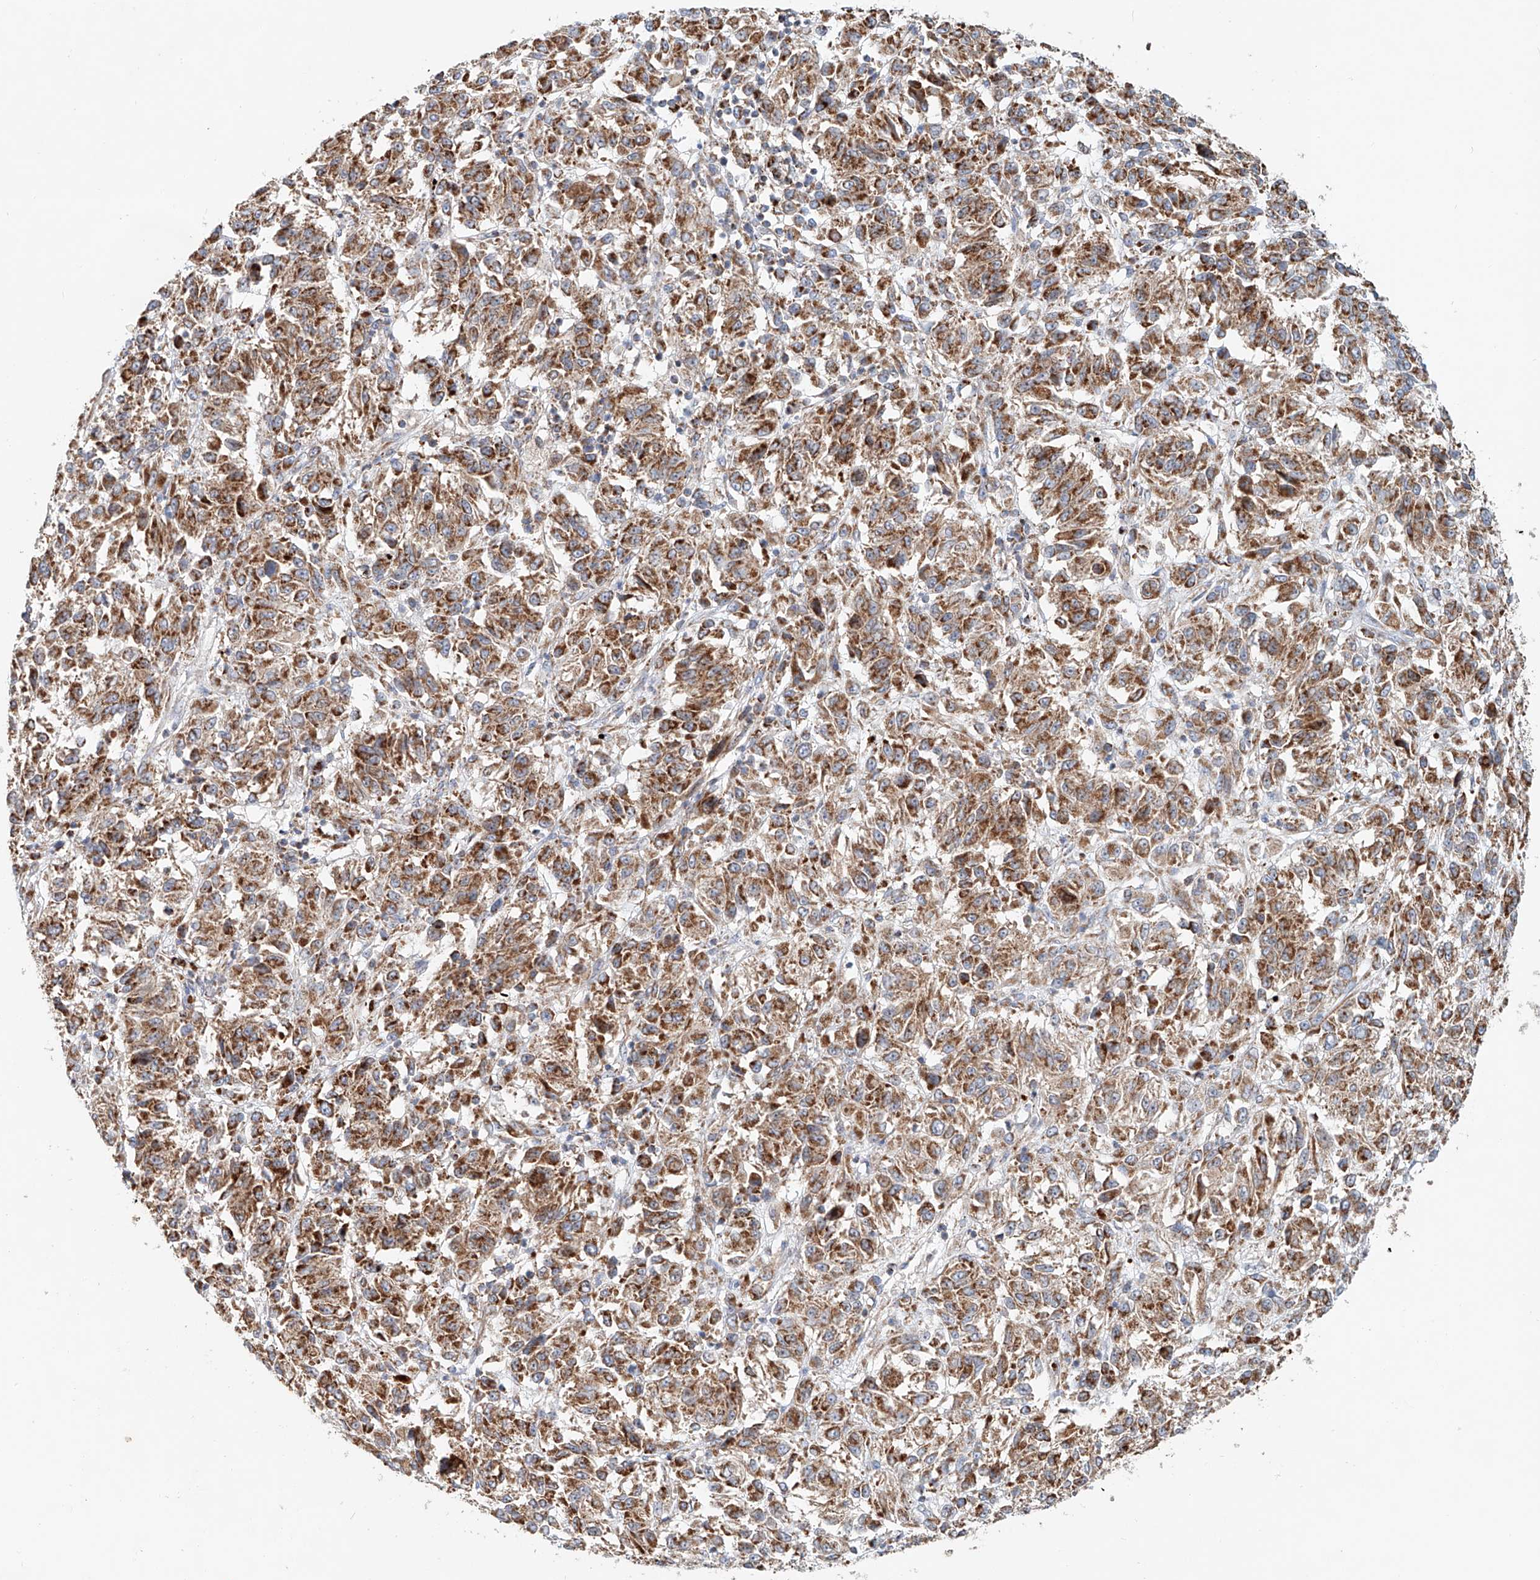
{"staining": {"intensity": "moderate", "quantity": ">75%", "location": "cytoplasmic/membranous"}, "tissue": "melanoma", "cell_type": "Tumor cells", "image_type": "cancer", "snomed": [{"axis": "morphology", "description": "Malignant melanoma, Metastatic site"}, {"axis": "topography", "description": "Lung"}], "caption": "Immunohistochemical staining of malignant melanoma (metastatic site) displays medium levels of moderate cytoplasmic/membranous protein staining in approximately >75% of tumor cells.", "gene": "CARD10", "patient": {"sex": "male", "age": 64}}